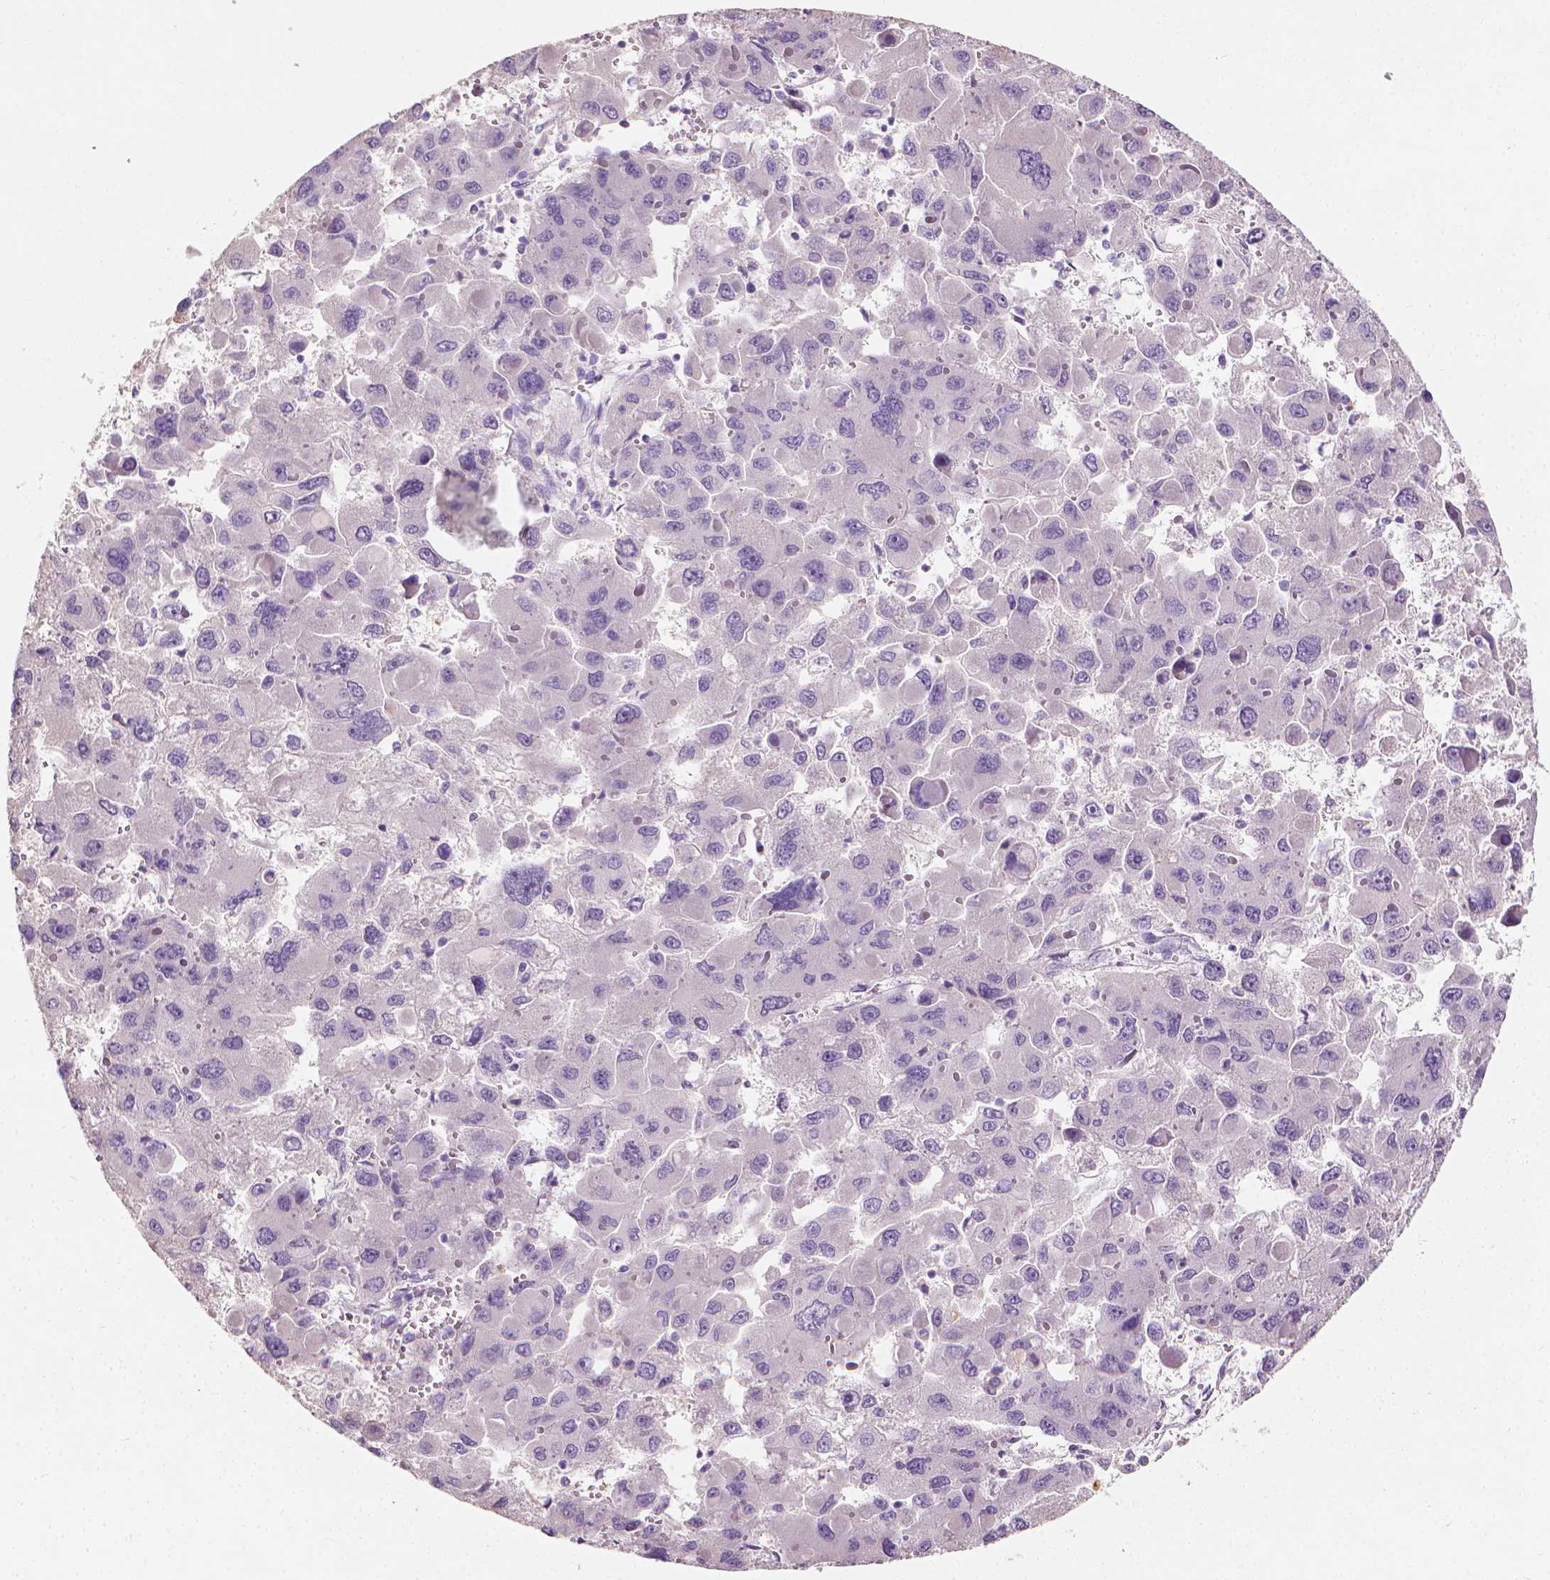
{"staining": {"intensity": "negative", "quantity": "none", "location": "none"}, "tissue": "liver cancer", "cell_type": "Tumor cells", "image_type": "cancer", "snomed": [{"axis": "morphology", "description": "Carcinoma, Hepatocellular, NOS"}, {"axis": "topography", "description": "Liver"}], "caption": "This histopathology image is of liver cancer (hepatocellular carcinoma) stained with immunohistochemistry (IHC) to label a protein in brown with the nuclei are counter-stained blue. There is no staining in tumor cells.", "gene": "DHCR24", "patient": {"sex": "female", "age": 41}}